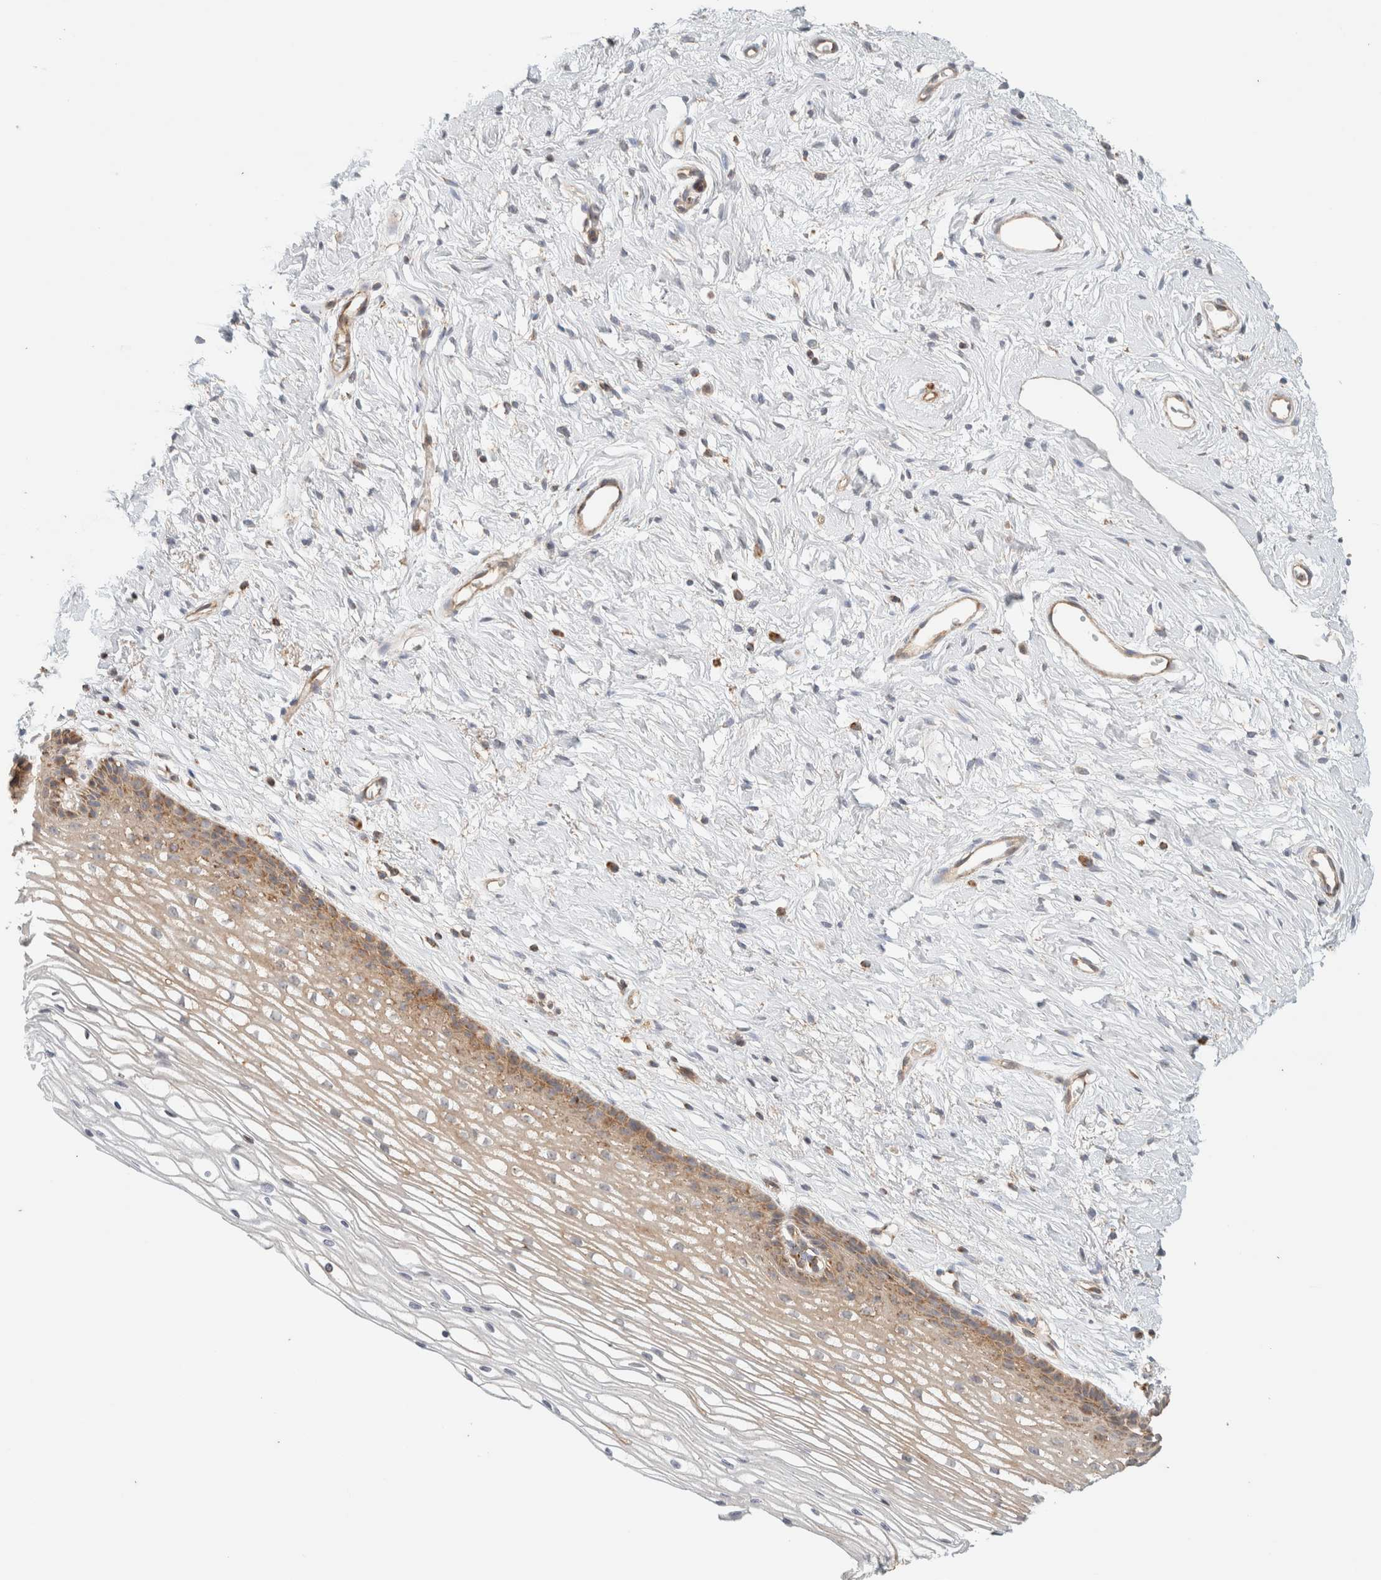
{"staining": {"intensity": "weak", "quantity": ">75%", "location": "cytoplasmic/membranous"}, "tissue": "cervix", "cell_type": "Glandular cells", "image_type": "normal", "snomed": [{"axis": "morphology", "description": "Normal tissue, NOS"}, {"axis": "topography", "description": "Cervix"}], "caption": "IHC (DAB (3,3'-diaminobenzidine)) staining of normal cervix exhibits weak cytoplasmic/membranous protein positivity in about >75% of glandular cells.", "gene": "MRM3", "patient": {"sex": "female", "age": 77}}